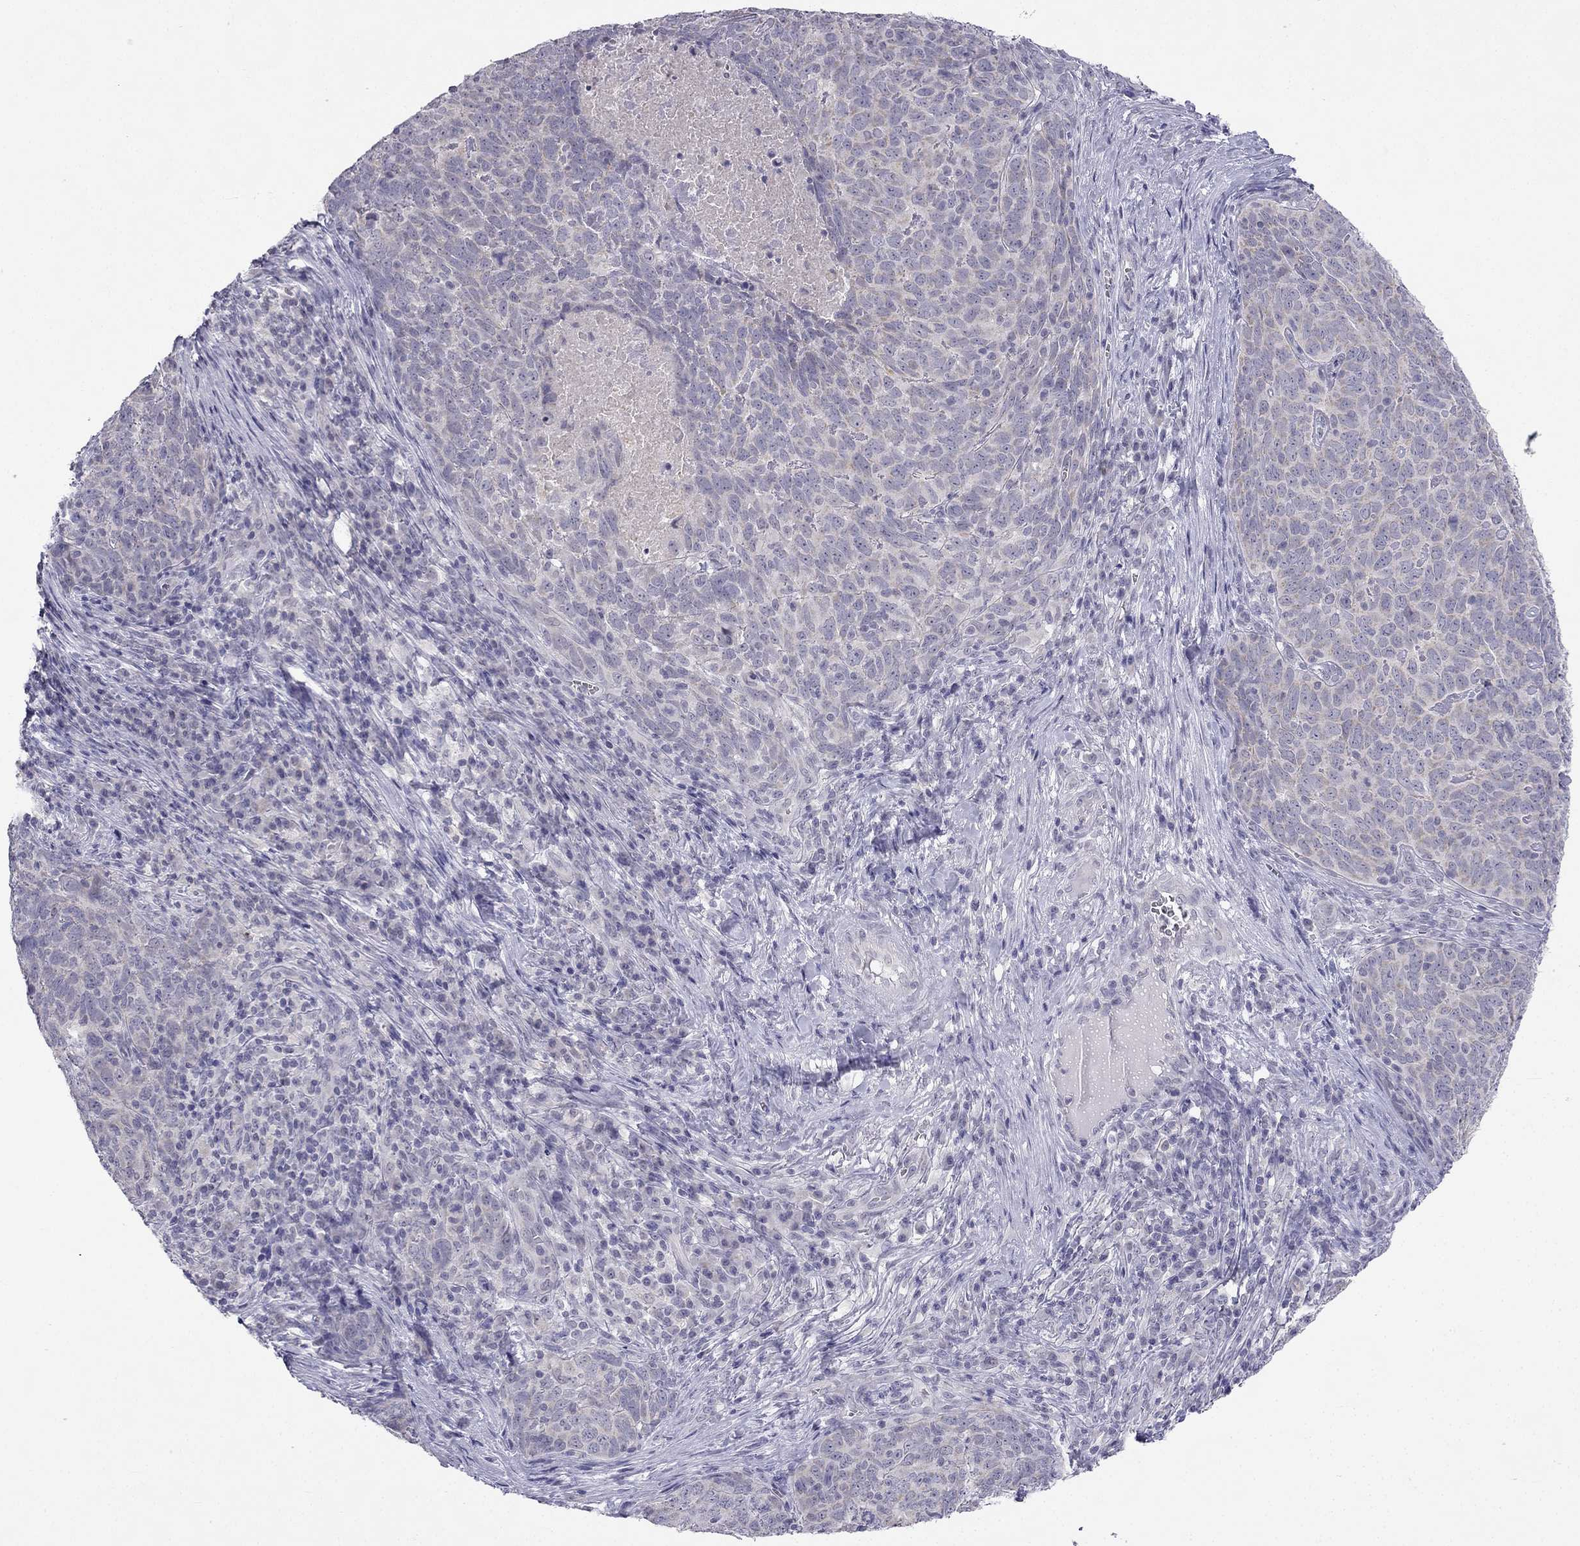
{"staining": {"intensity": "negative", "quantity": "none", "location": "none"}, "tissue": "skin cancer", "cell_type": "Tumor cells", "image_type": "cancer", "snomed": [{"axis": "morphology", "description": "Squamous cell carcinoma, NOS"}, {"axis": "topography", "description": "Skin"}, {"axis": "topography", "description": "Anal"}], "caption": "Immunohistochemistry (IHC) micrograph of skin cancer (squamous cell carcinoma) stained for a protein (brown), which shows no staining in tumor cells.", "gene": "C5orf49", "patient": {"sex": "female", "age": 51}}